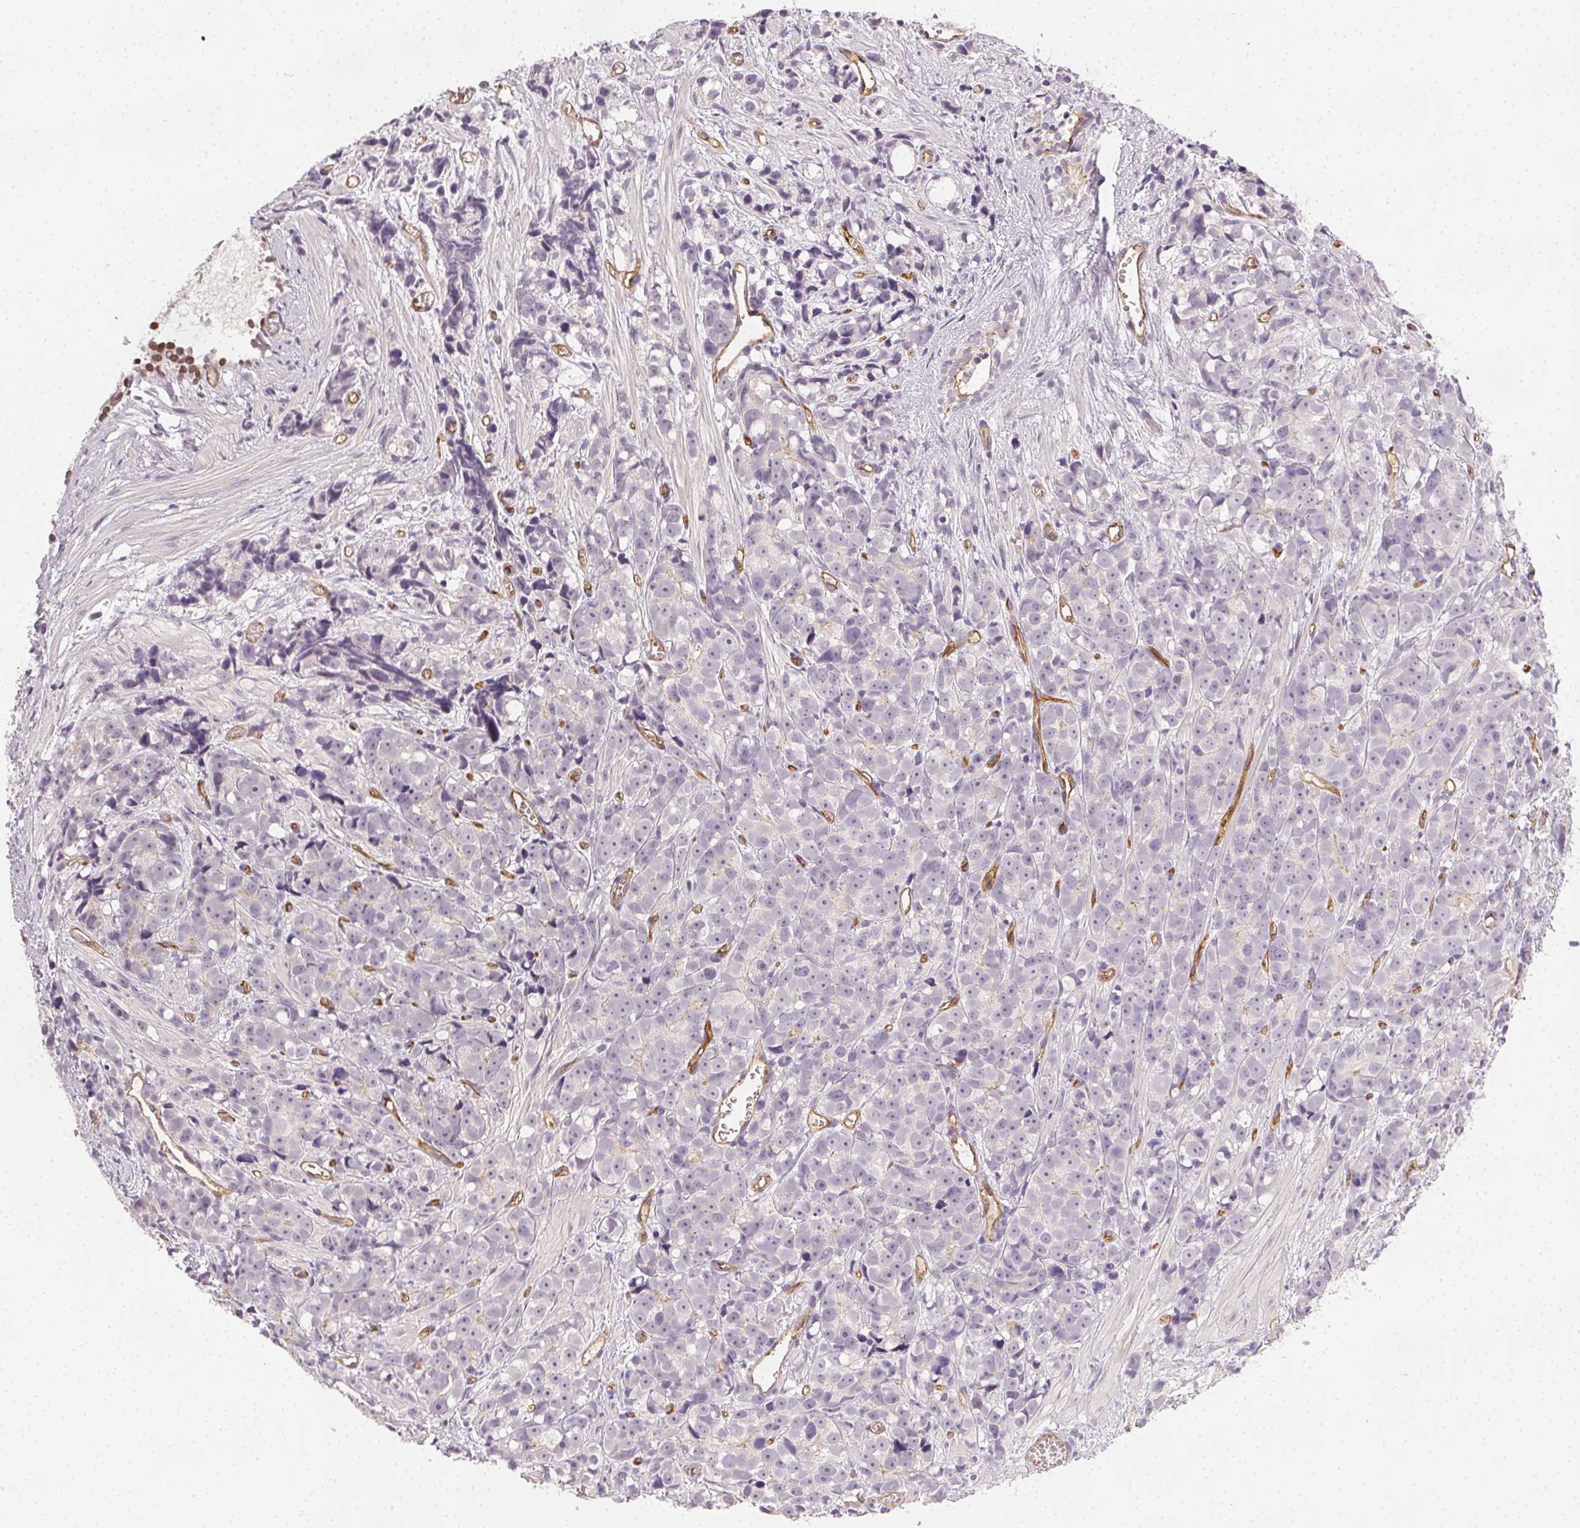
{"staining": {"intensity": "negative", "quantity": "none", "location": "none"}, "tissue": "prostate cancer", "cell_type": "Tumor cells", "image_type": "cancer", "snomed": [{"axis": "morphology", "description": "Adenocarcinoma, High grade"}, {"axis": "topography", "description": "Prostate"}], "caption": "Human prostate cancer (high-grade adenocarcinoma) stained for a protein using IHC exhibits no expression in tumor cells.", "gene": "PODXL", "patient": {"sex": "male", "age": 77}}